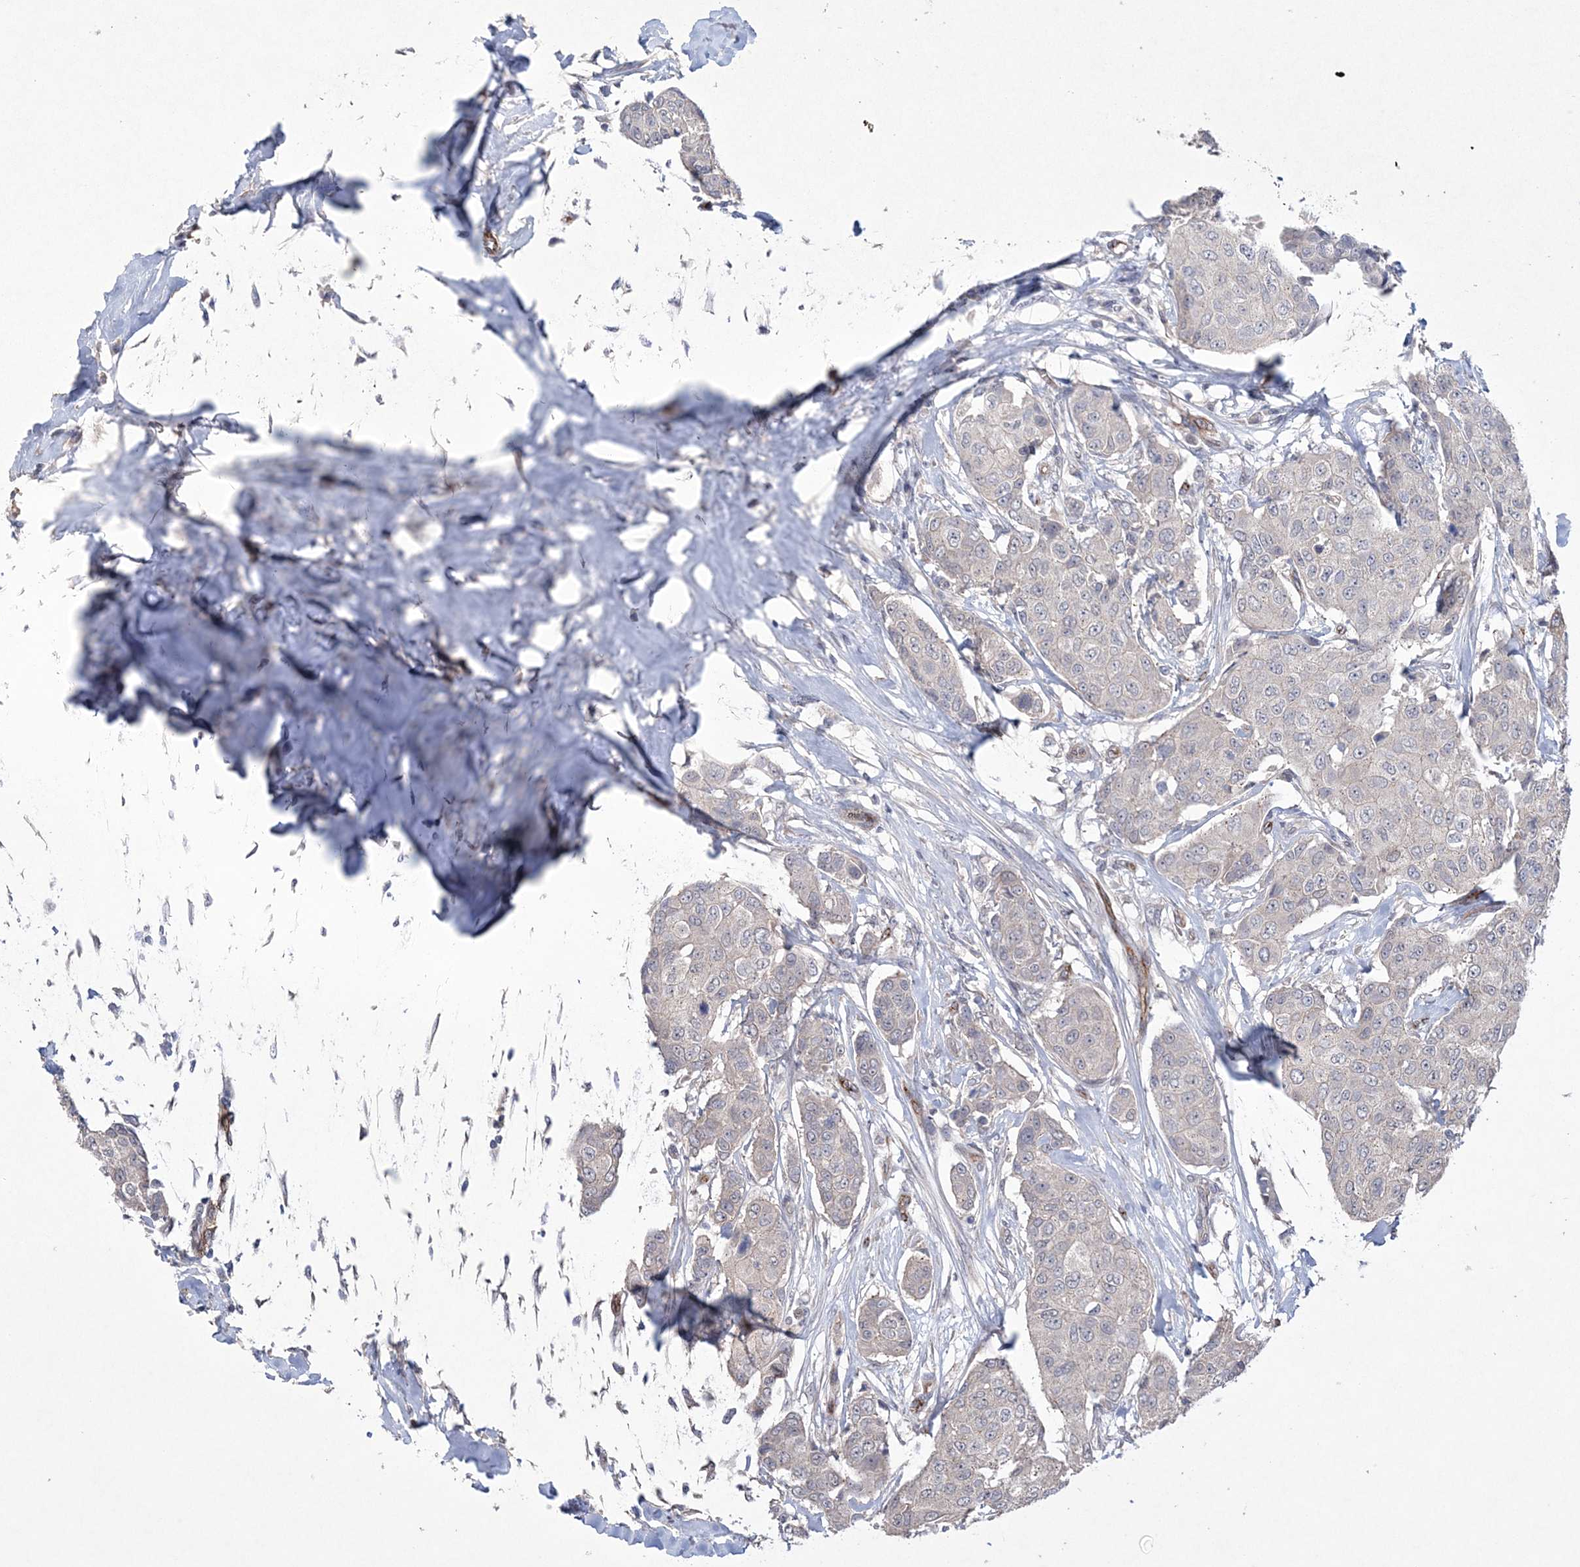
{"staining": {"intensity": "negative", "quantity": "none", "location": "none"}, "tissue": "breast cancer", "cell_type": "Tumor cells", "image_type": "cancer", "snomed": [{"axis": "morphology", "description": "Duct carcinoma"}, {"axis": "topography", "description": "Breast"}], "caption": "IHC of breast cancer (invasive ductal carcinoma) displays no positivity in tumor cells. Nuclei are stained in blue.", "gene": "DPCD", "patient": {"sex": "female", "age": 80}}